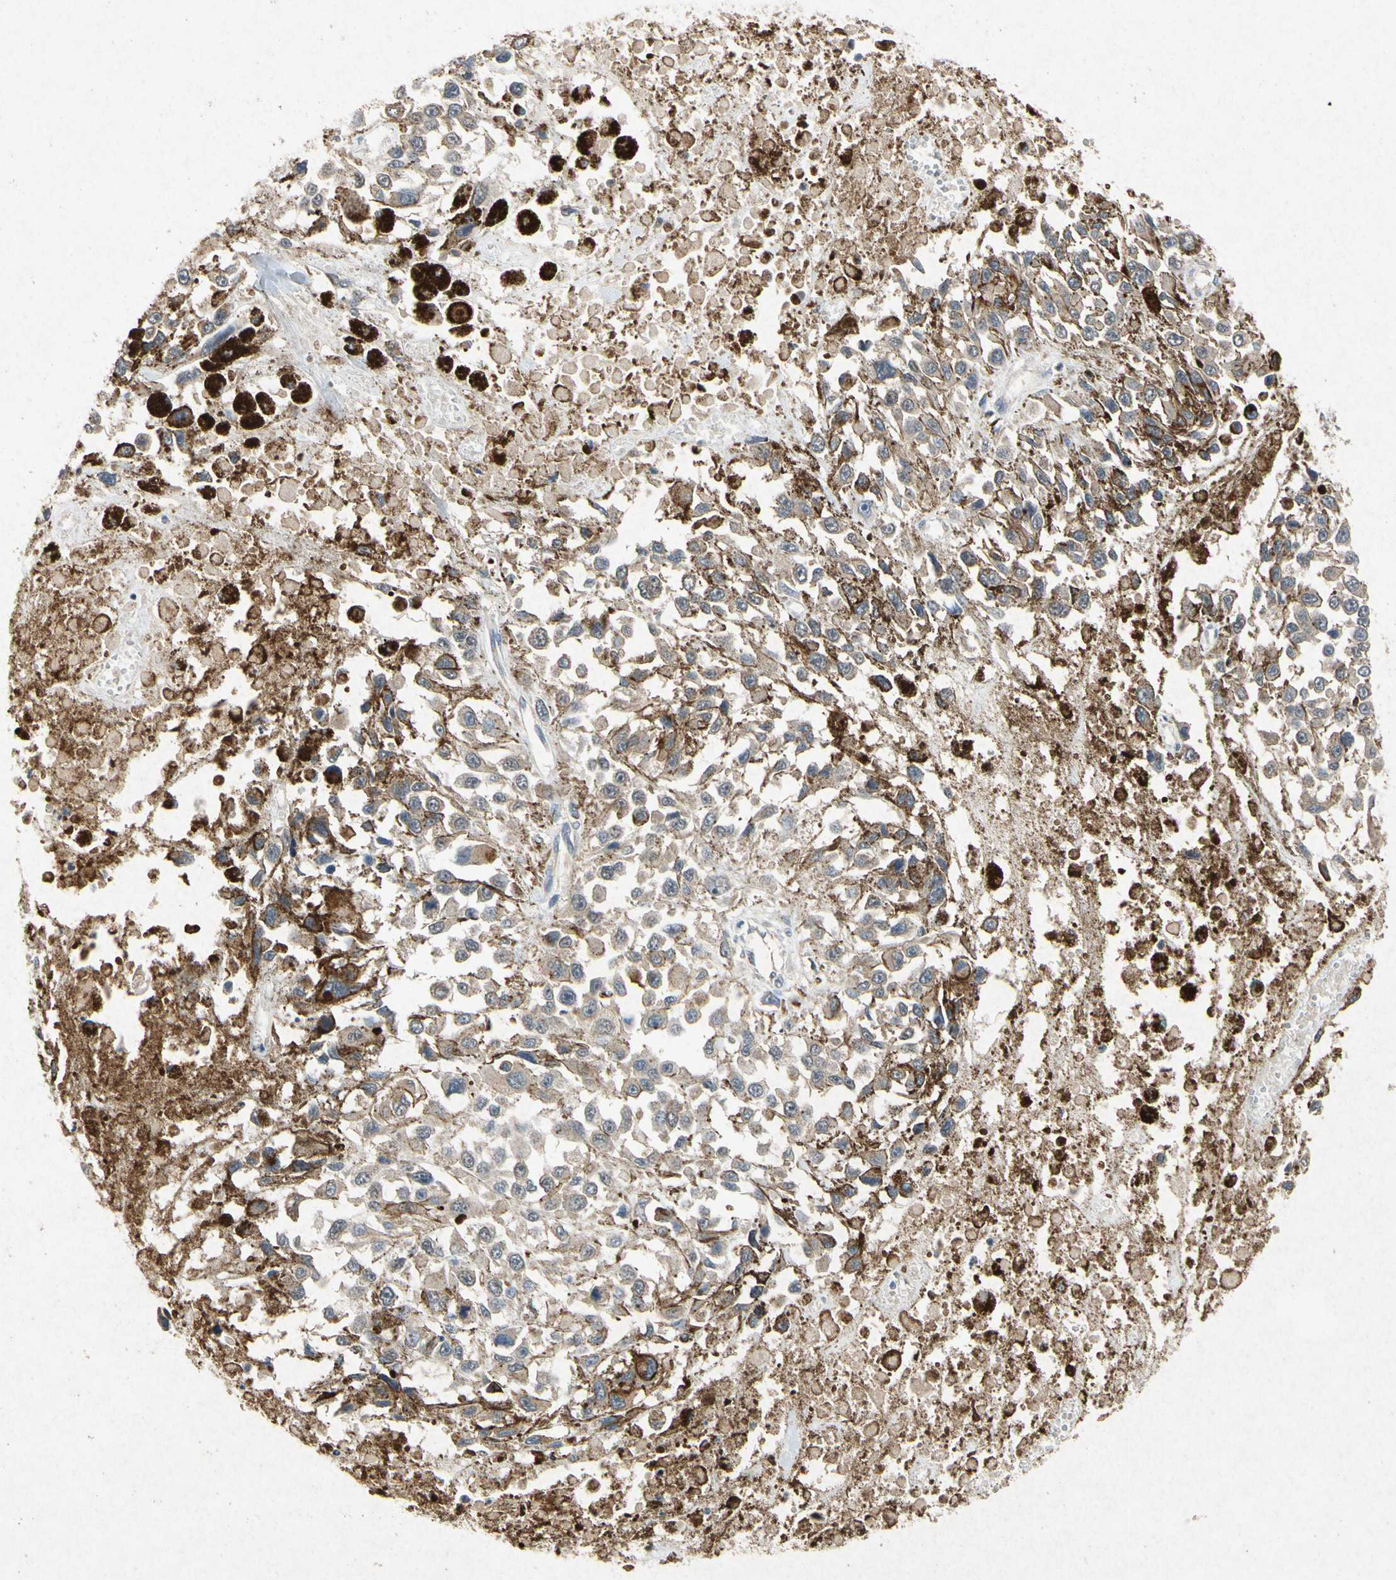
{"staining": {"intensity": "weak", "quantity": ">75%", "location": "cytoplasmic/membranous"}, "tissue": "melanoma", "cell_type": "Tumor cells", "image_type": "cancer", "snomed": [{"axis": "morphology", "description": "Malignant melanoma, Metastatic site"}, {"axis": "topography", "description": "Lymph node"}], "caption": "Malignant melanoma (metastatic site) tissue displays weak cytoplasmic/membranous positivity in approximately >75% of tumor cells, visualized by immunohistochemistry.", "gene": "RPS6KA1", "patient": {"sex": "male", "age": 59}}